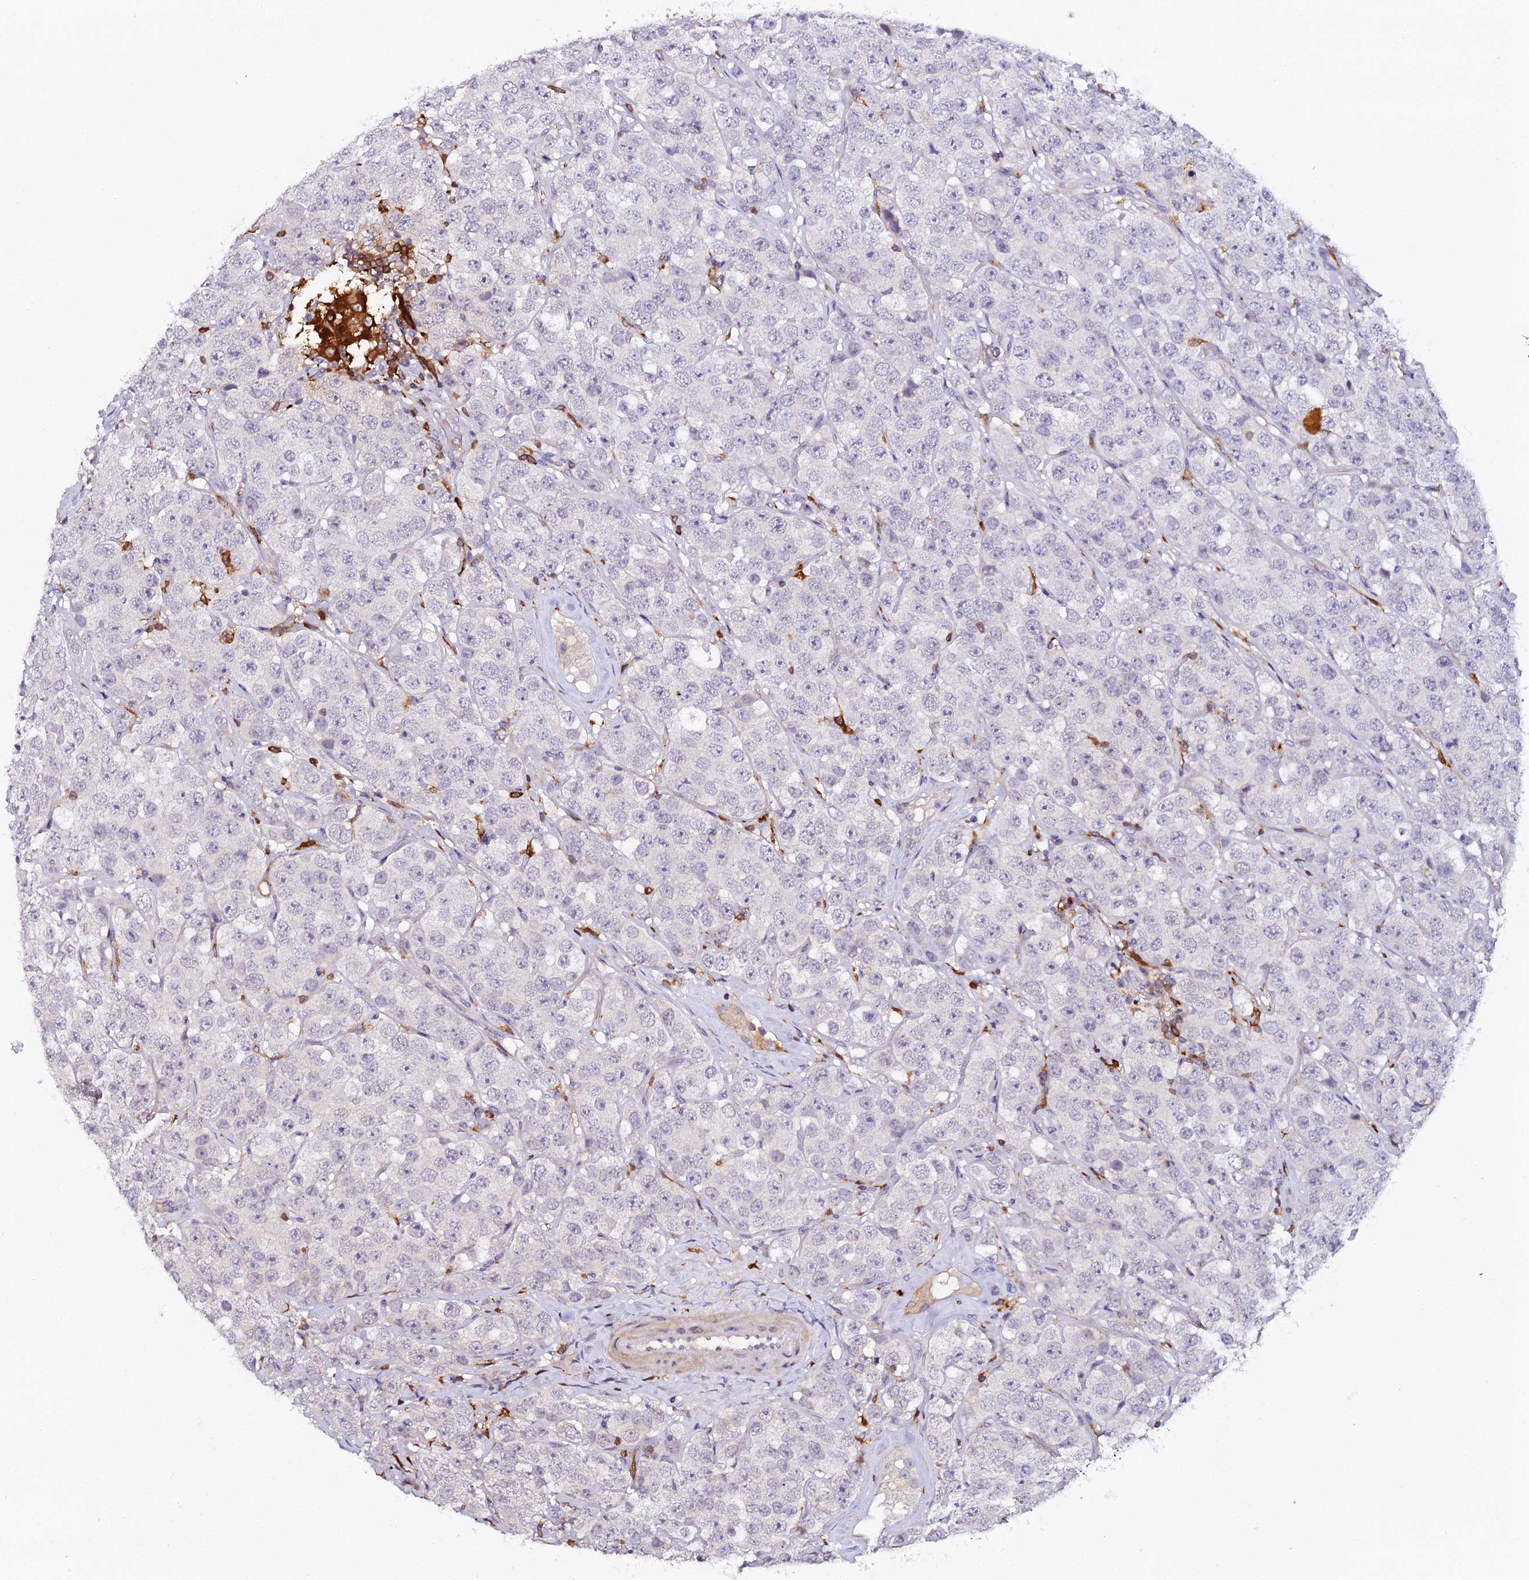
{"staining": {"intensity": "negative", "quantity": "none", "location": "none"}, "tissue": "testis cancer", "cell_type": "Tumor cells", "image_type": "cancer", "snomed": [{"axis": "morphology", "description": "Seminoma, NOS"}, {"axis": "topography", "description": "Testis"}], "caption": "A high-resolution micrograph shows immunohistochemistry (IHC) staining of testis cancer, which demonstrates no significant positivity in tumor cells.", "gene": "IL4I1", "patient": {"sex": "male", "age": 28}}